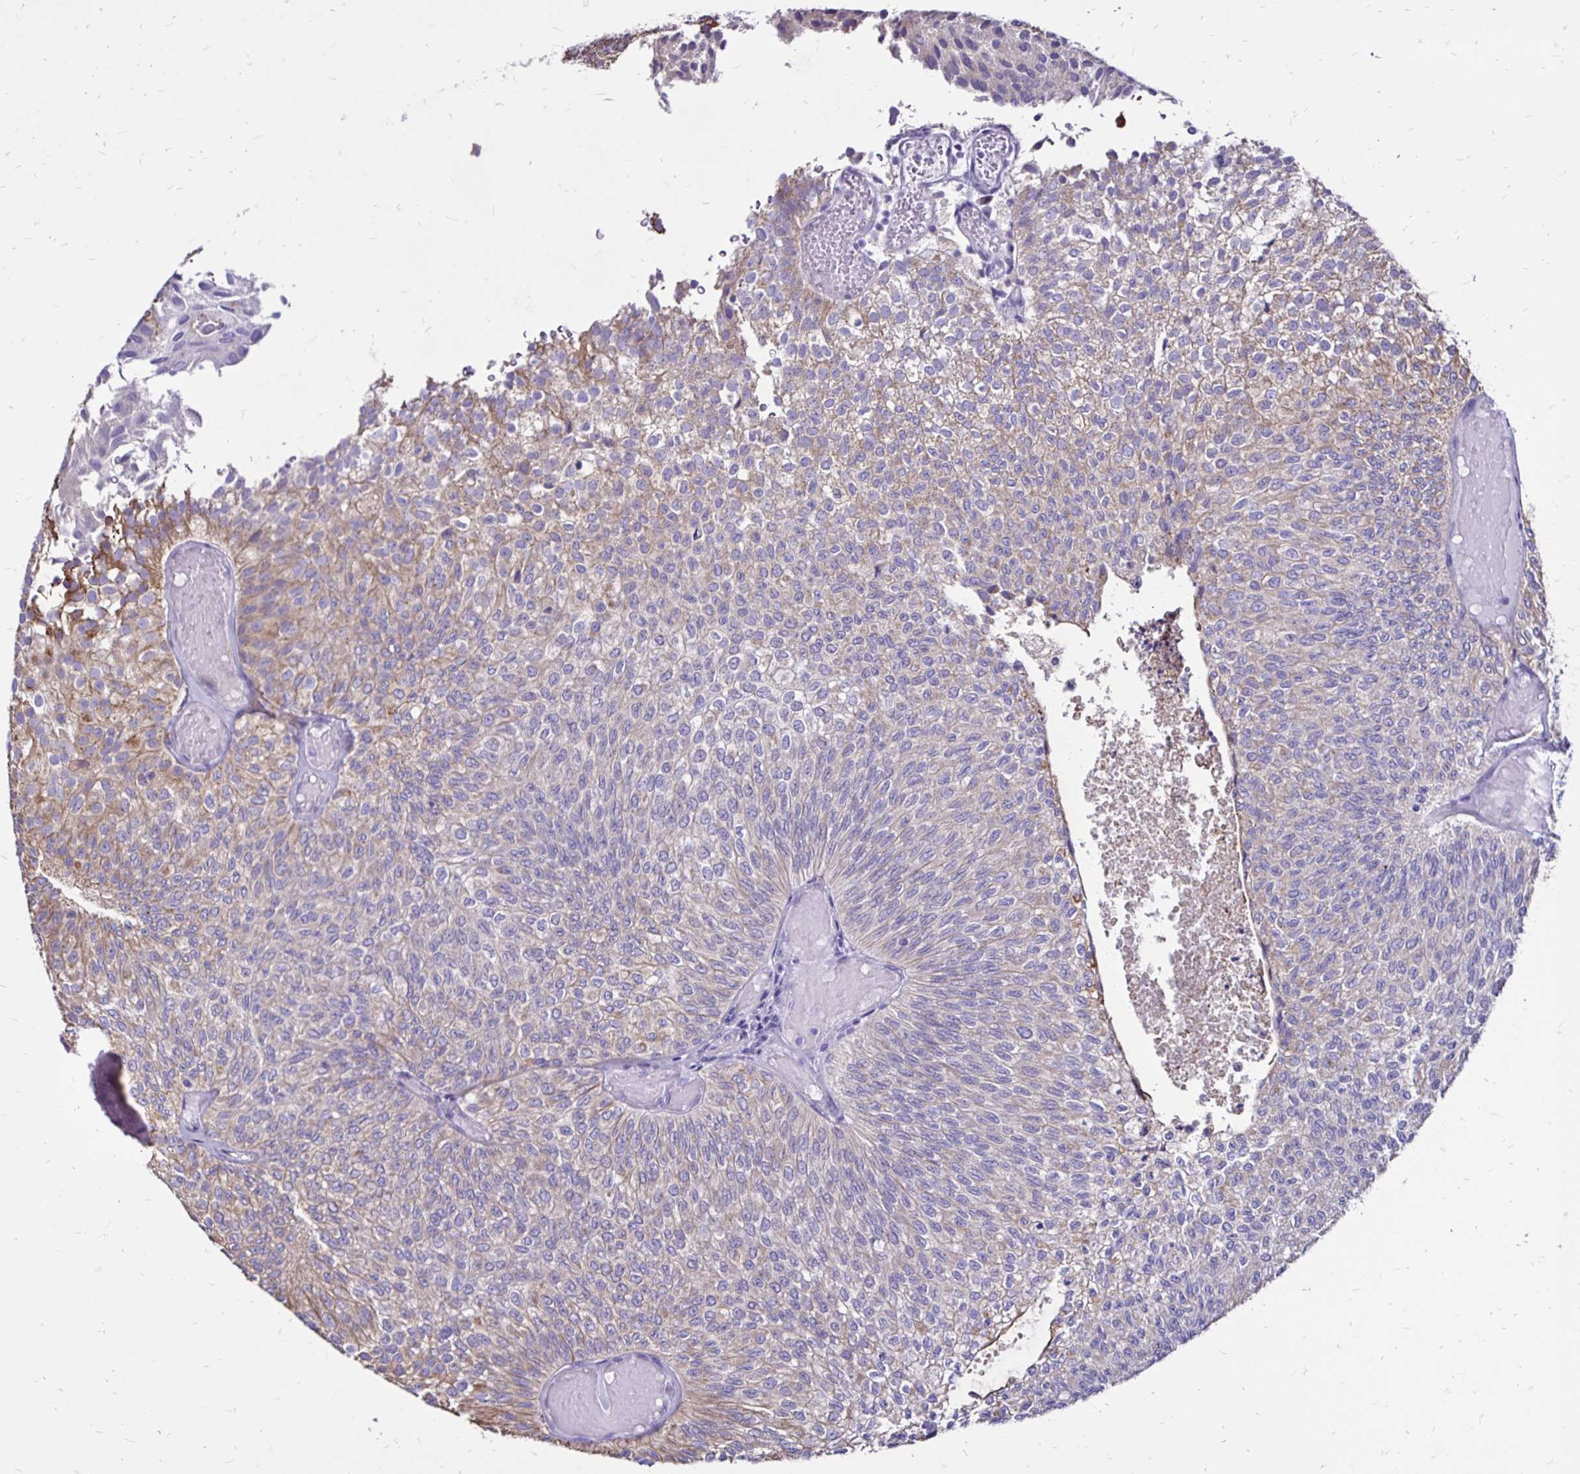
{"staining": {"intensity": "weak", "quantity": "25%-75%", "location": "cytoplasmic/membranous"}, "tissue": "urothelial cancer", "cell_type": "Tumor cells", "image_type": "cancer", "snomed": [{"axis": "morphology", "description": "Urothelial carcinoma, Low grade"}, {"axis": "topography", "description": "Urinary bladder"}], "caption": "The immunohistochemical stain labels weak cytoplasmic/membranous staining in tumor cells of urothelial carcinoma (low-grade) tissue.", "gene": "EVPL", "patient": {"sex": "male", "age": 78}}